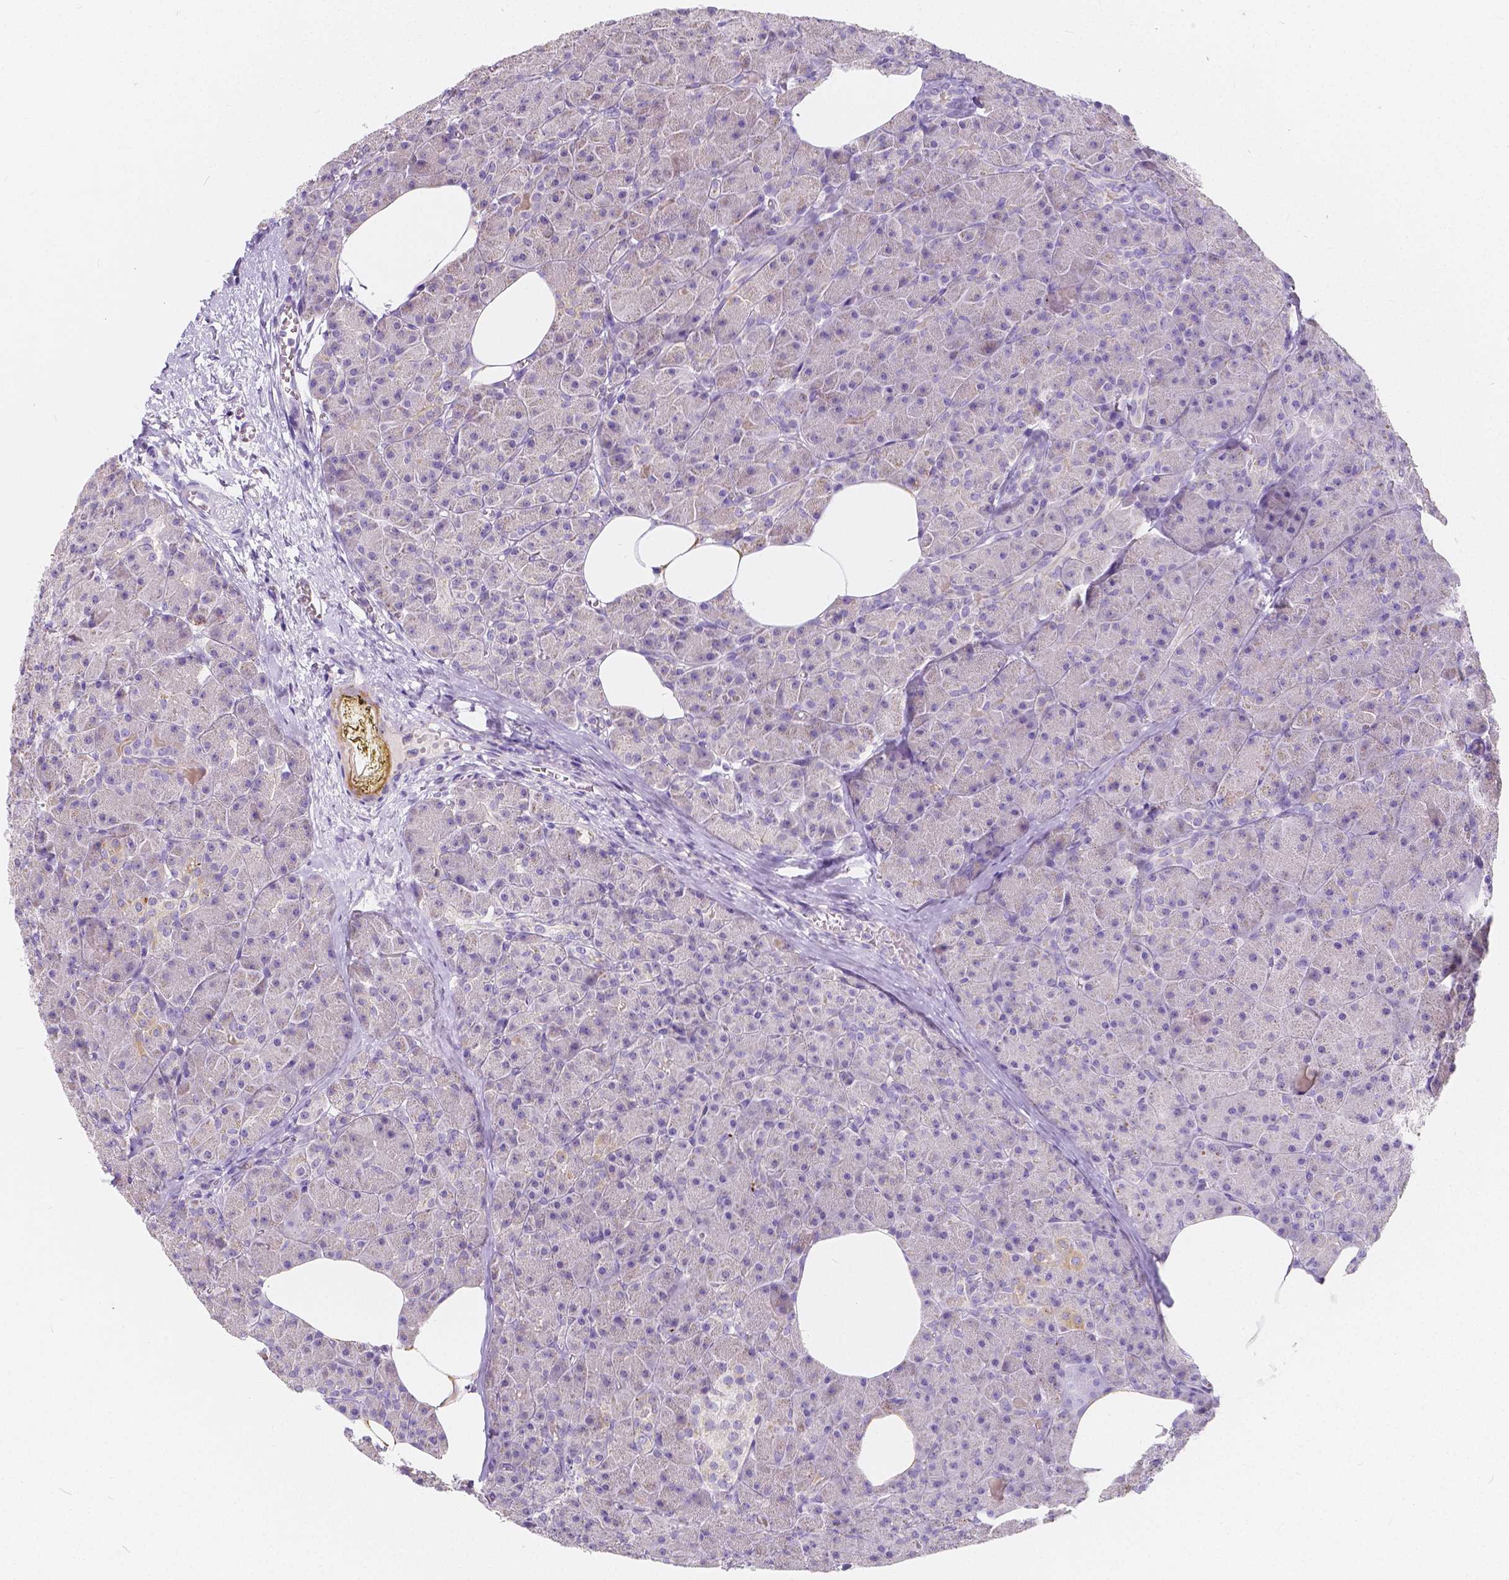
{"staining": {"intensity": "moderate", "quantity": "<25%", "location": "cytoplasmic/membranous"}, "tissue": "pancreas", "cell_type": "Exocrine glandular cells", "image_type": "normal", "snomed": [{"axis": "morphology", "description": "Normal tissue, NOS"}, {"axis": "topography", "description": "Pancreas"}], "caption": "About <25% of exocrine glandular cells in unremarkable pancreas display moderate cytoplasmic/membranous protein staining as visualized by brown immunohistochemical staining.", "gene": "RNF186", "patient": {"sex": "female", "age": 45}}